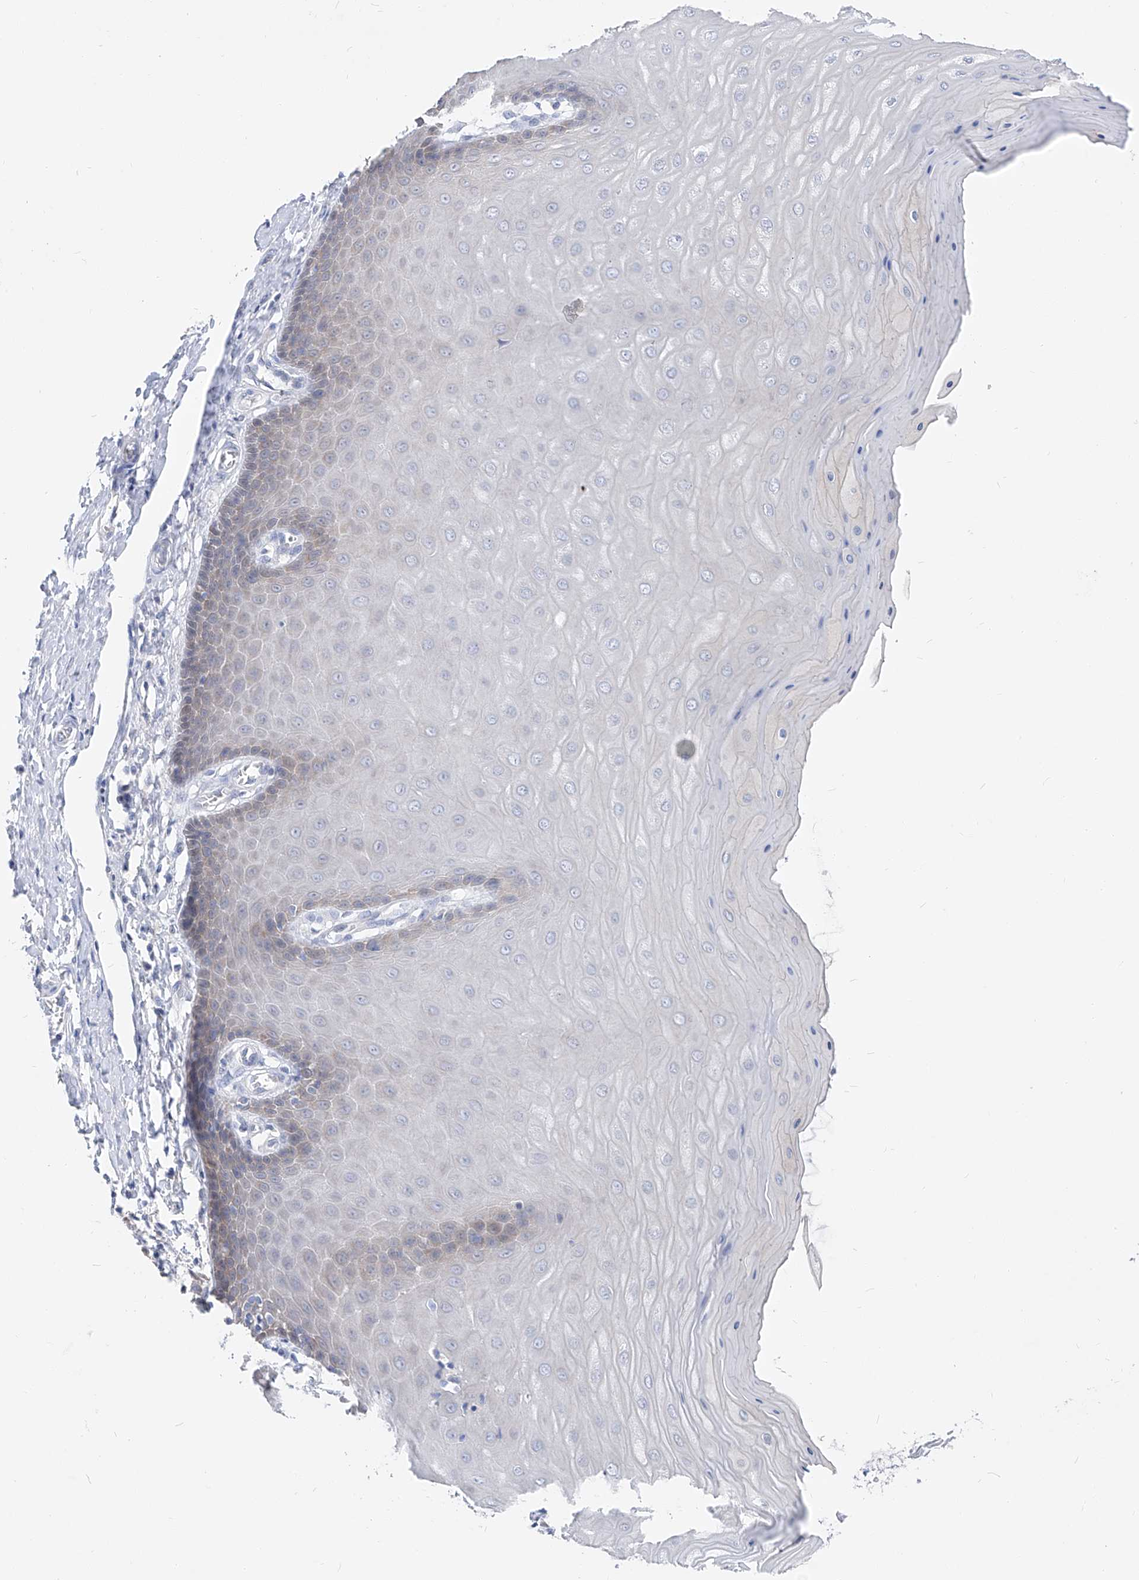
{"staining": {"intensity": "negative", "quantity": "none", "location": "none"}, "tissue": "cervix", "cell_type": "Glandular cells", "image_type": "normal", "snomed": [{"axis": "morphology", "description": "Normal tissue, NOS"}, {"axis": "topography", "description": "Cervix"}], "caption": "A micrograph of cervix stained for a protein exhibits no brown staining in glandular cells. (DAB (3,3'-diaminobenzidine) immunohistochemistry, high magnification).", "gene": "UFL1", "patient": {"sex": "female", "age": 55}}